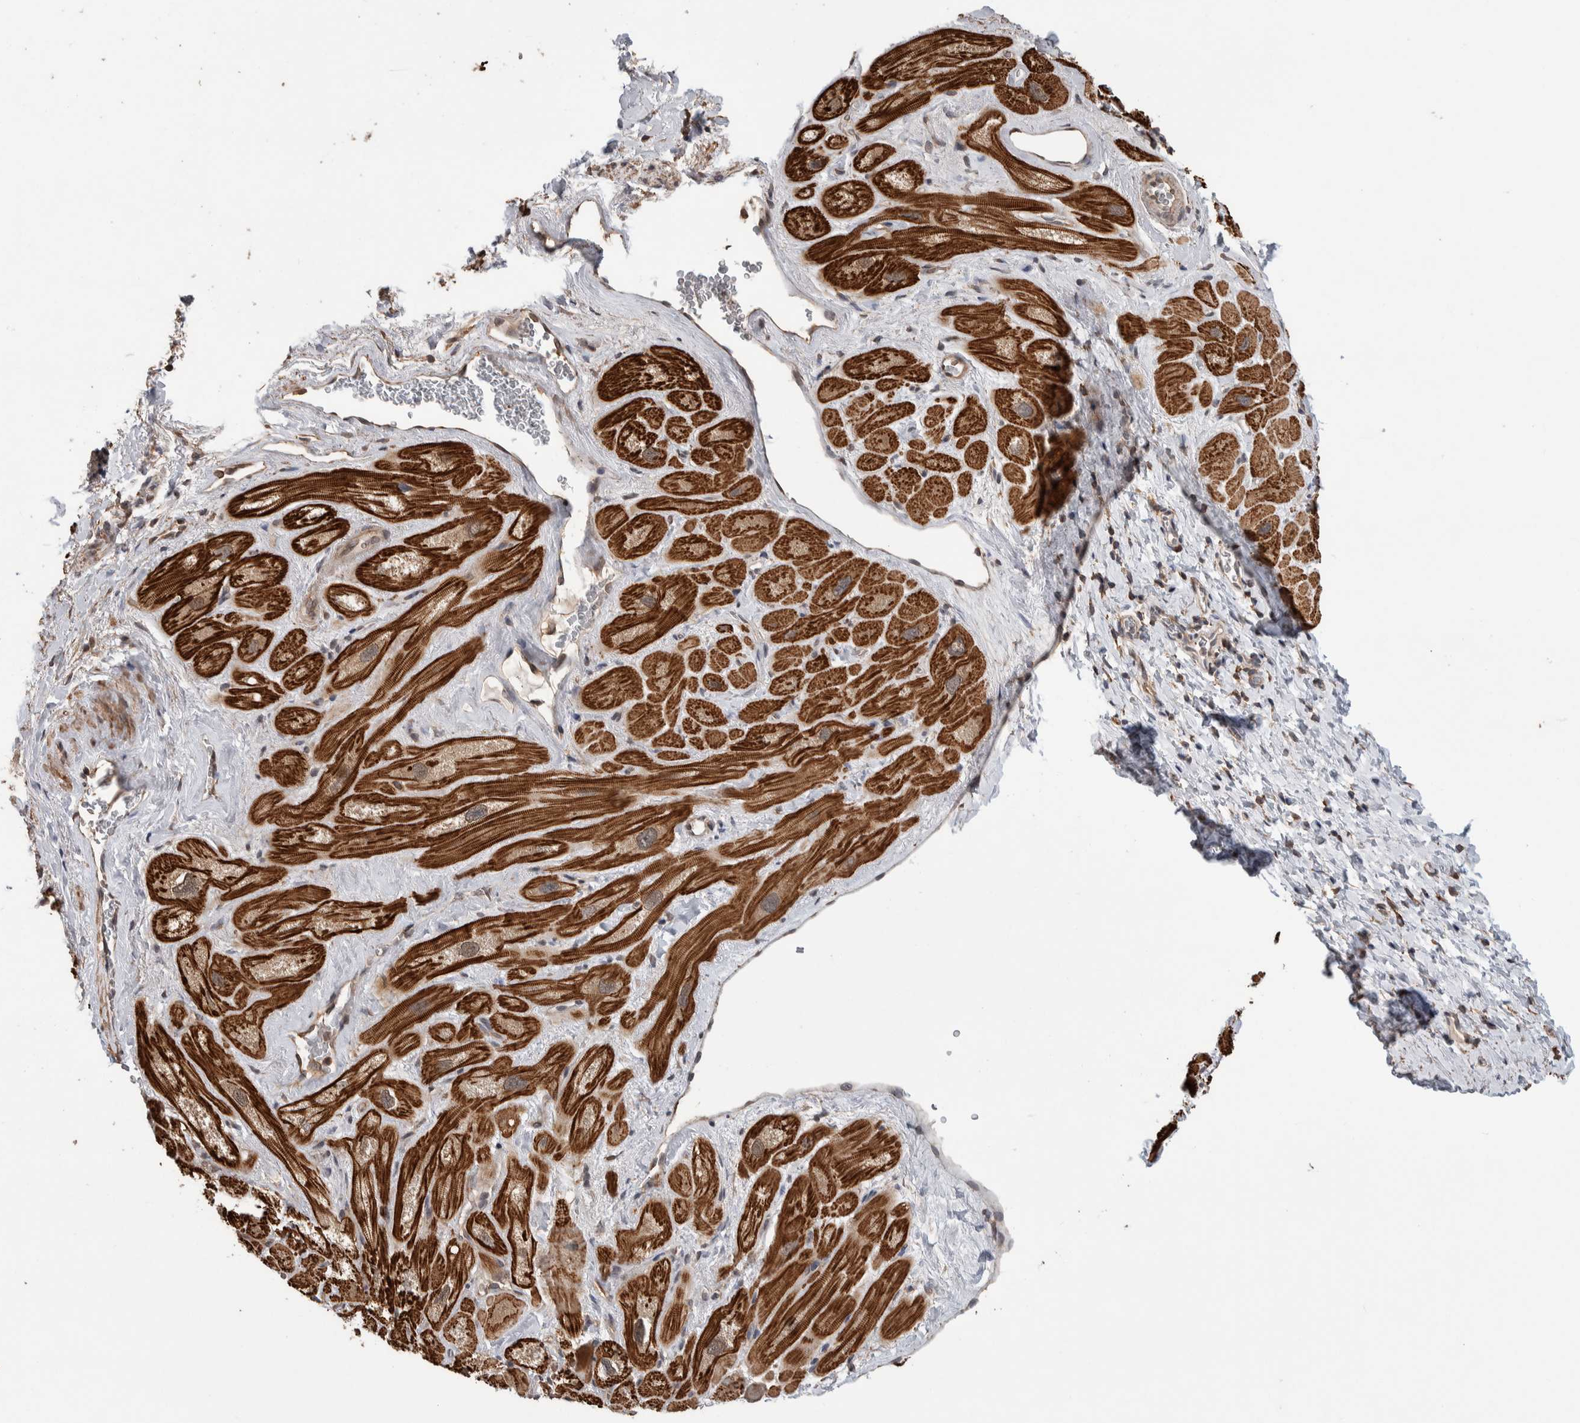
{"staining": {"intensity": "strong", "quantity": ">75%", "location": "cytoplasmic/membranous"}, "tissue": "heart muscle", "cell_type": "Cardiomyocytes", "image_type": "normal", "snomed": [{"axis": "morphology", "description": "Normal tissue, NOS"}, {"axis": "topography", "description": "Heart"}], "caption": "This micrograph exhibits immunohistochemistry (IHC) staining of benign heart muscle, with high strong cytoplasmic/membranous staining in about >75% of cardiomyocytes.", "gene": "DVL2", "patient": {"sex": "male", "age": 49}}